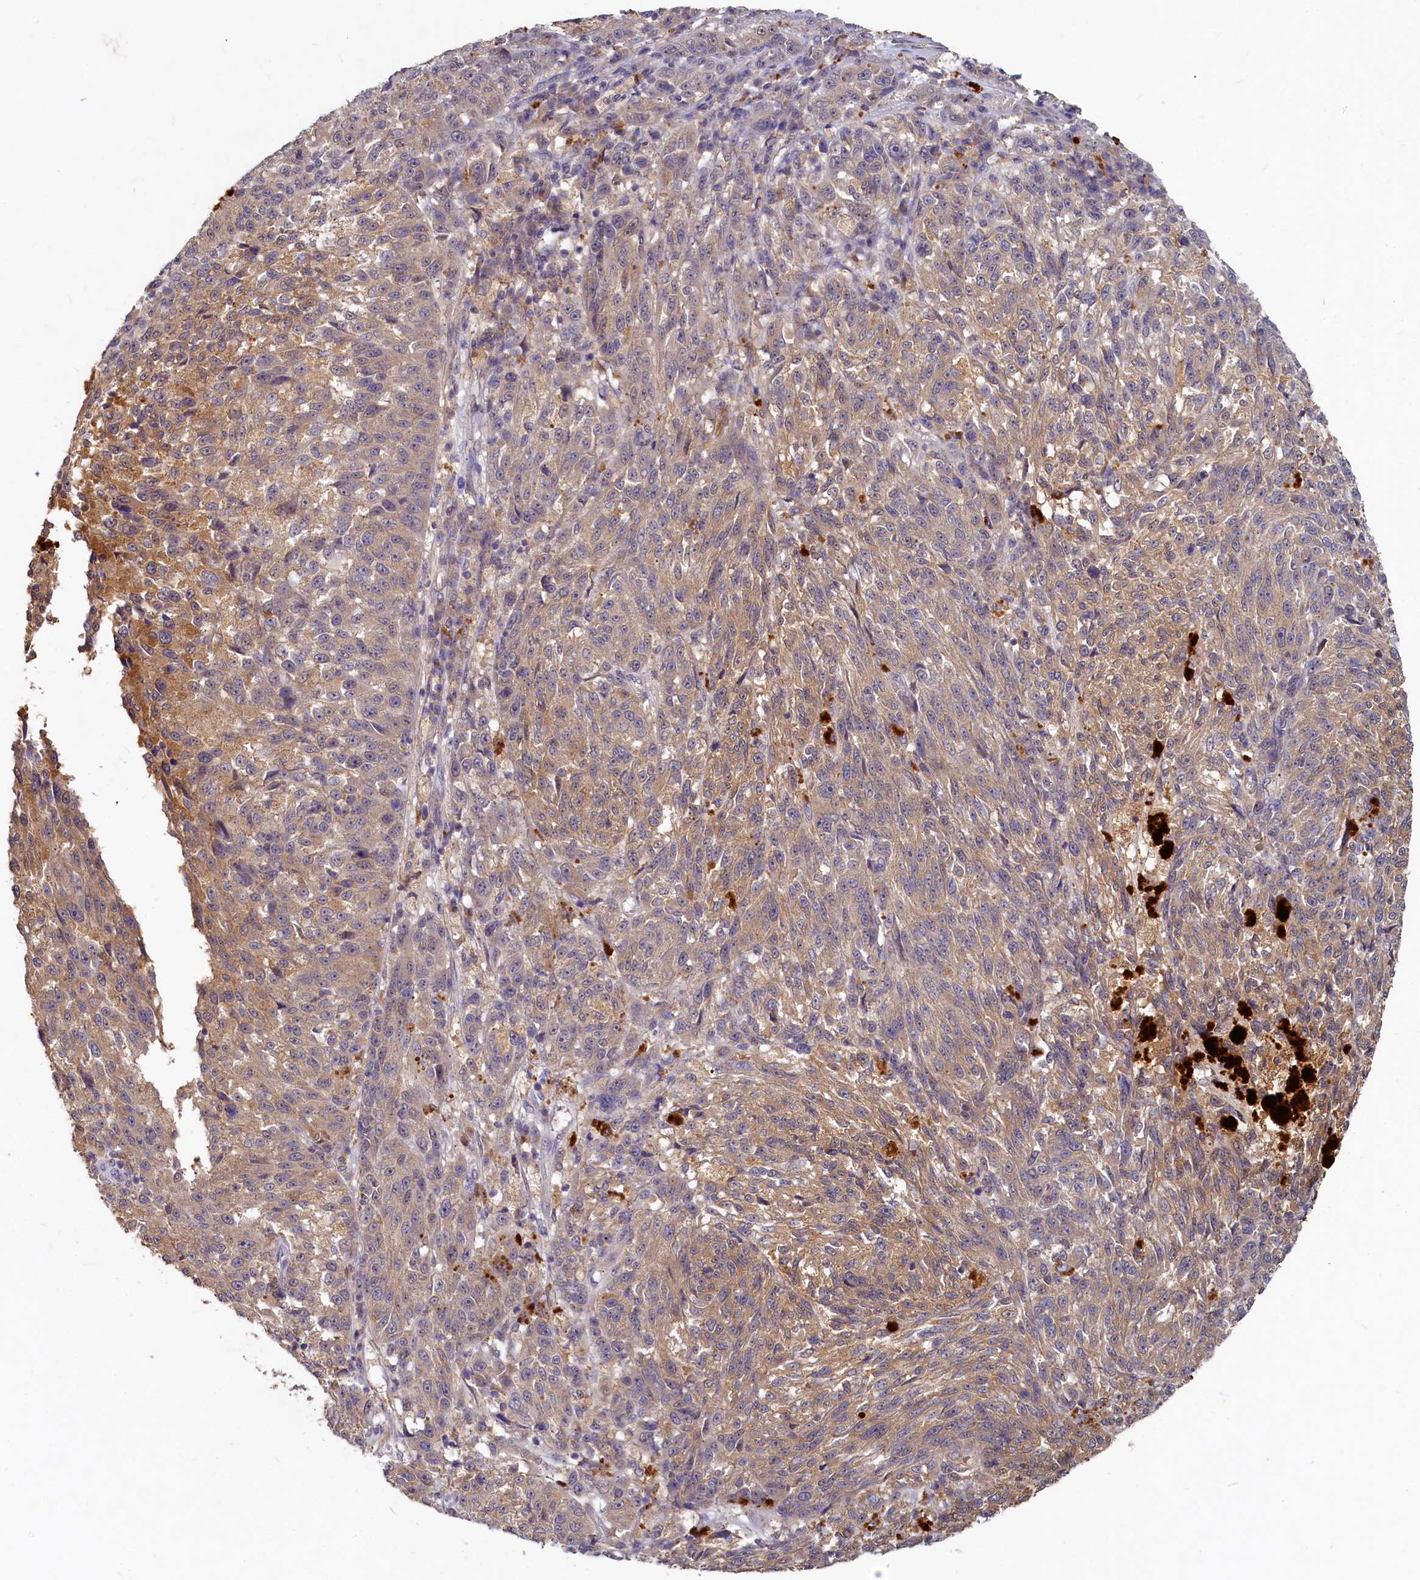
{"staining": {"intensity": "weak", "quantity": ">75%", "location": "cytoplasmic/membranous"}, "tissue": "melanoma", "cell_type": "Tumor cells", "image_type": "cancer", "snomed": [{"axis": "morphology", "description": "Malignant melanoma, NOS"}, {"axis": "topography", "description": "Skin"}], "caption": "Malignant melanoma tissue reveals weak cytoplasmic/membranous positivity in approximately >75% of tumor cells", "gene": "HERC3", "patient": {"sex": "male", "age": 53}}